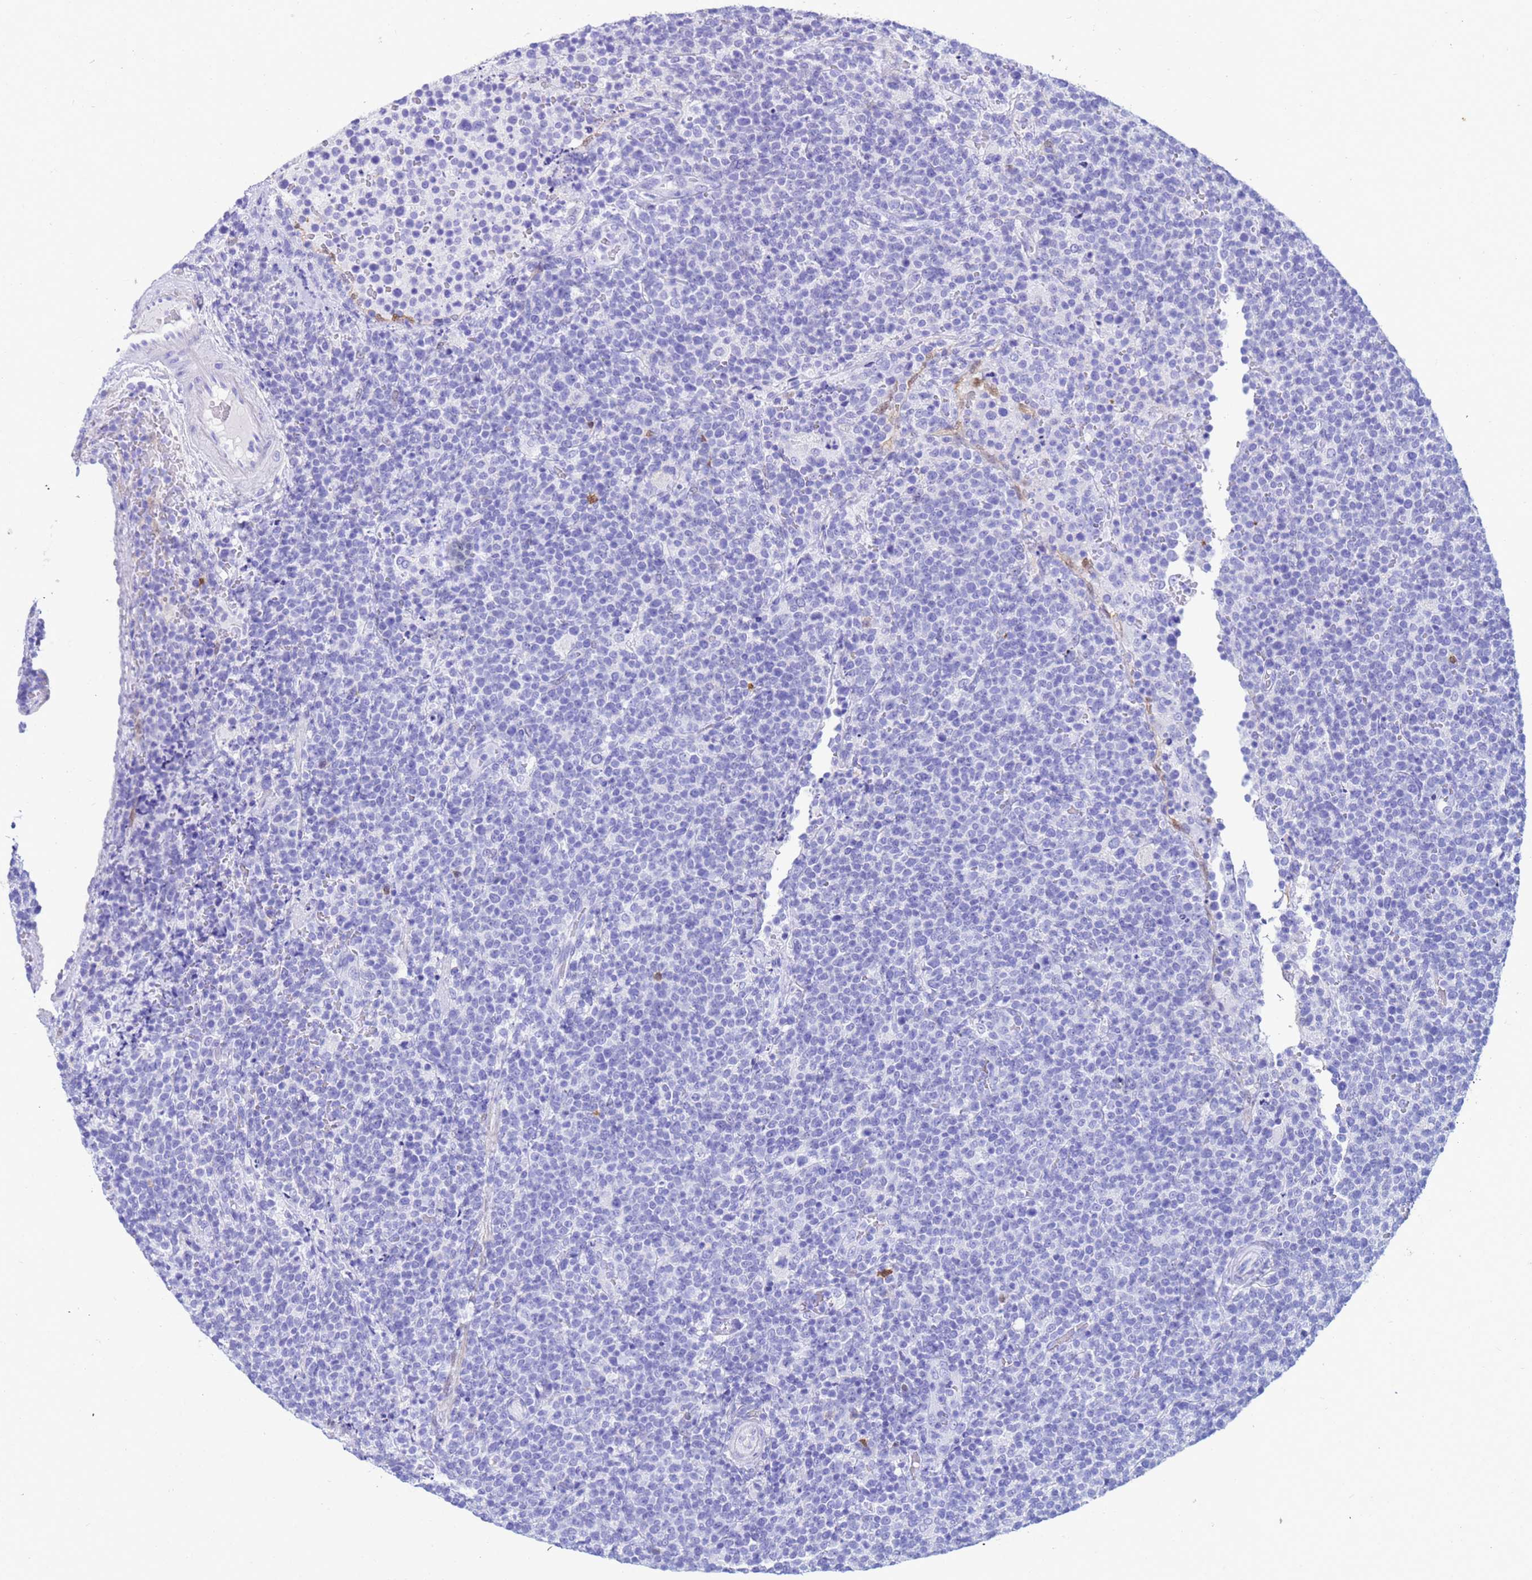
{"staining": {"intensity": "negative", "quantity": "none", "location": "none"}, "tissue": "lymphoma", "cell_type": "Tumor cells", "image_type": "cancer", "snomed": [{"axis": "morphology", "description": "Malignant lymphoma, non-Hodgkin's type, High grade"}, {"axis": "topography", "description": "Lymph node"}], "caption": "Tumor cells are negative for brown protein staining in malignant lymphoma, non-Hodgkin's type (high-grade).", "gene": "AKR1C2", "patient": {"sex": "male", "age": 61}}